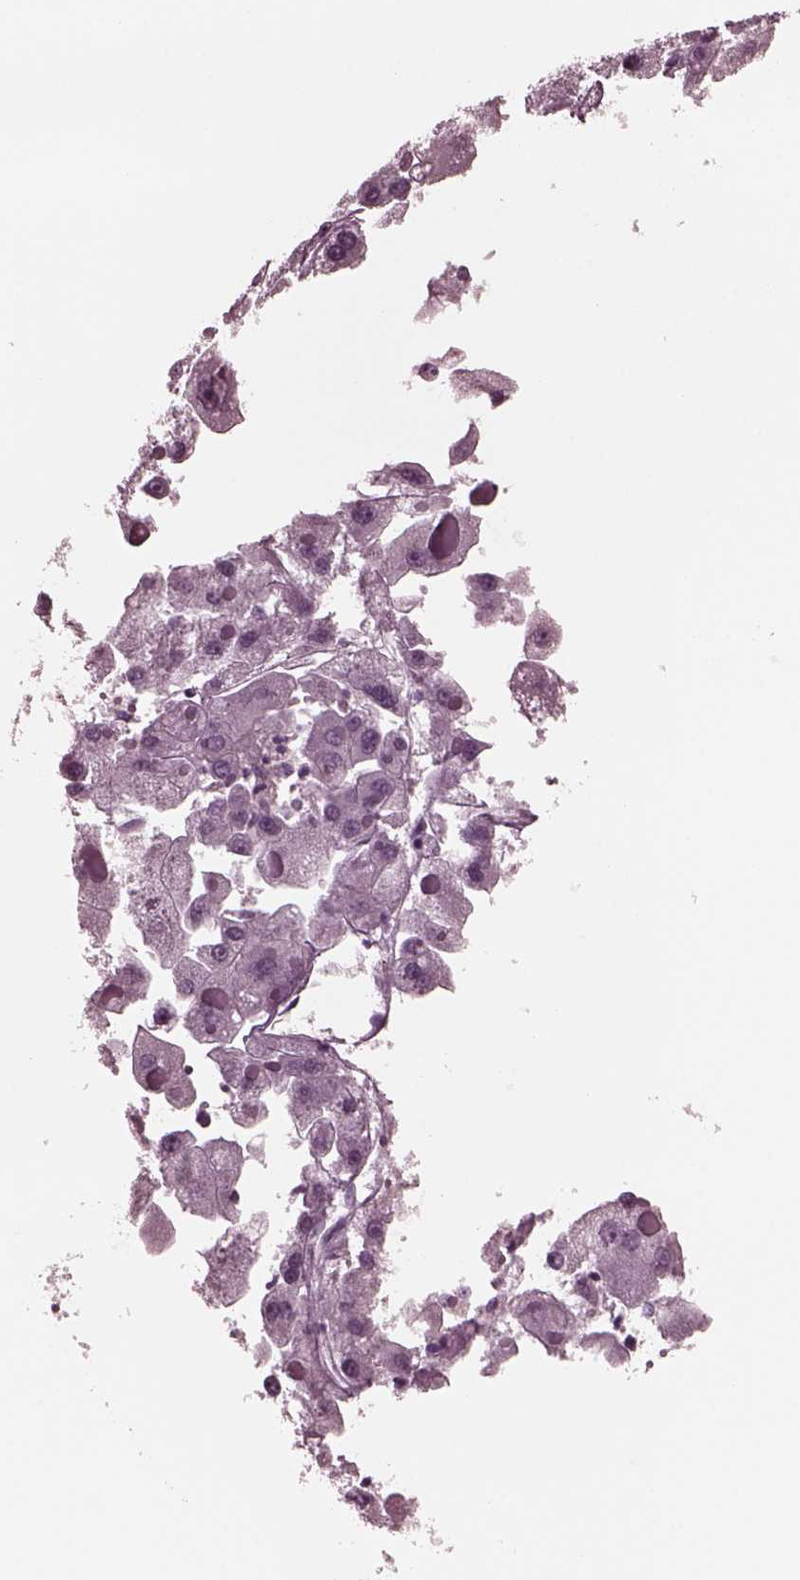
{"staining": {"intensity": "negative", "quantity": "none", "location": "none"}, "tissue": "liver cancer", "cell_type": "Tumor cells", "image_type": "cancer", "snomed": [{"axis": "morphology", "description": "Carcinoma, Hepatocellular, NOS"}, {"axis": "topography", "description": "Liver"}], "caption": "Micrograph shows no protein staining in tumor cells of liver hepatocellular carcinoma tissue.", "gene": "CGA", "patient": {"sex": "female", "age": 73}}